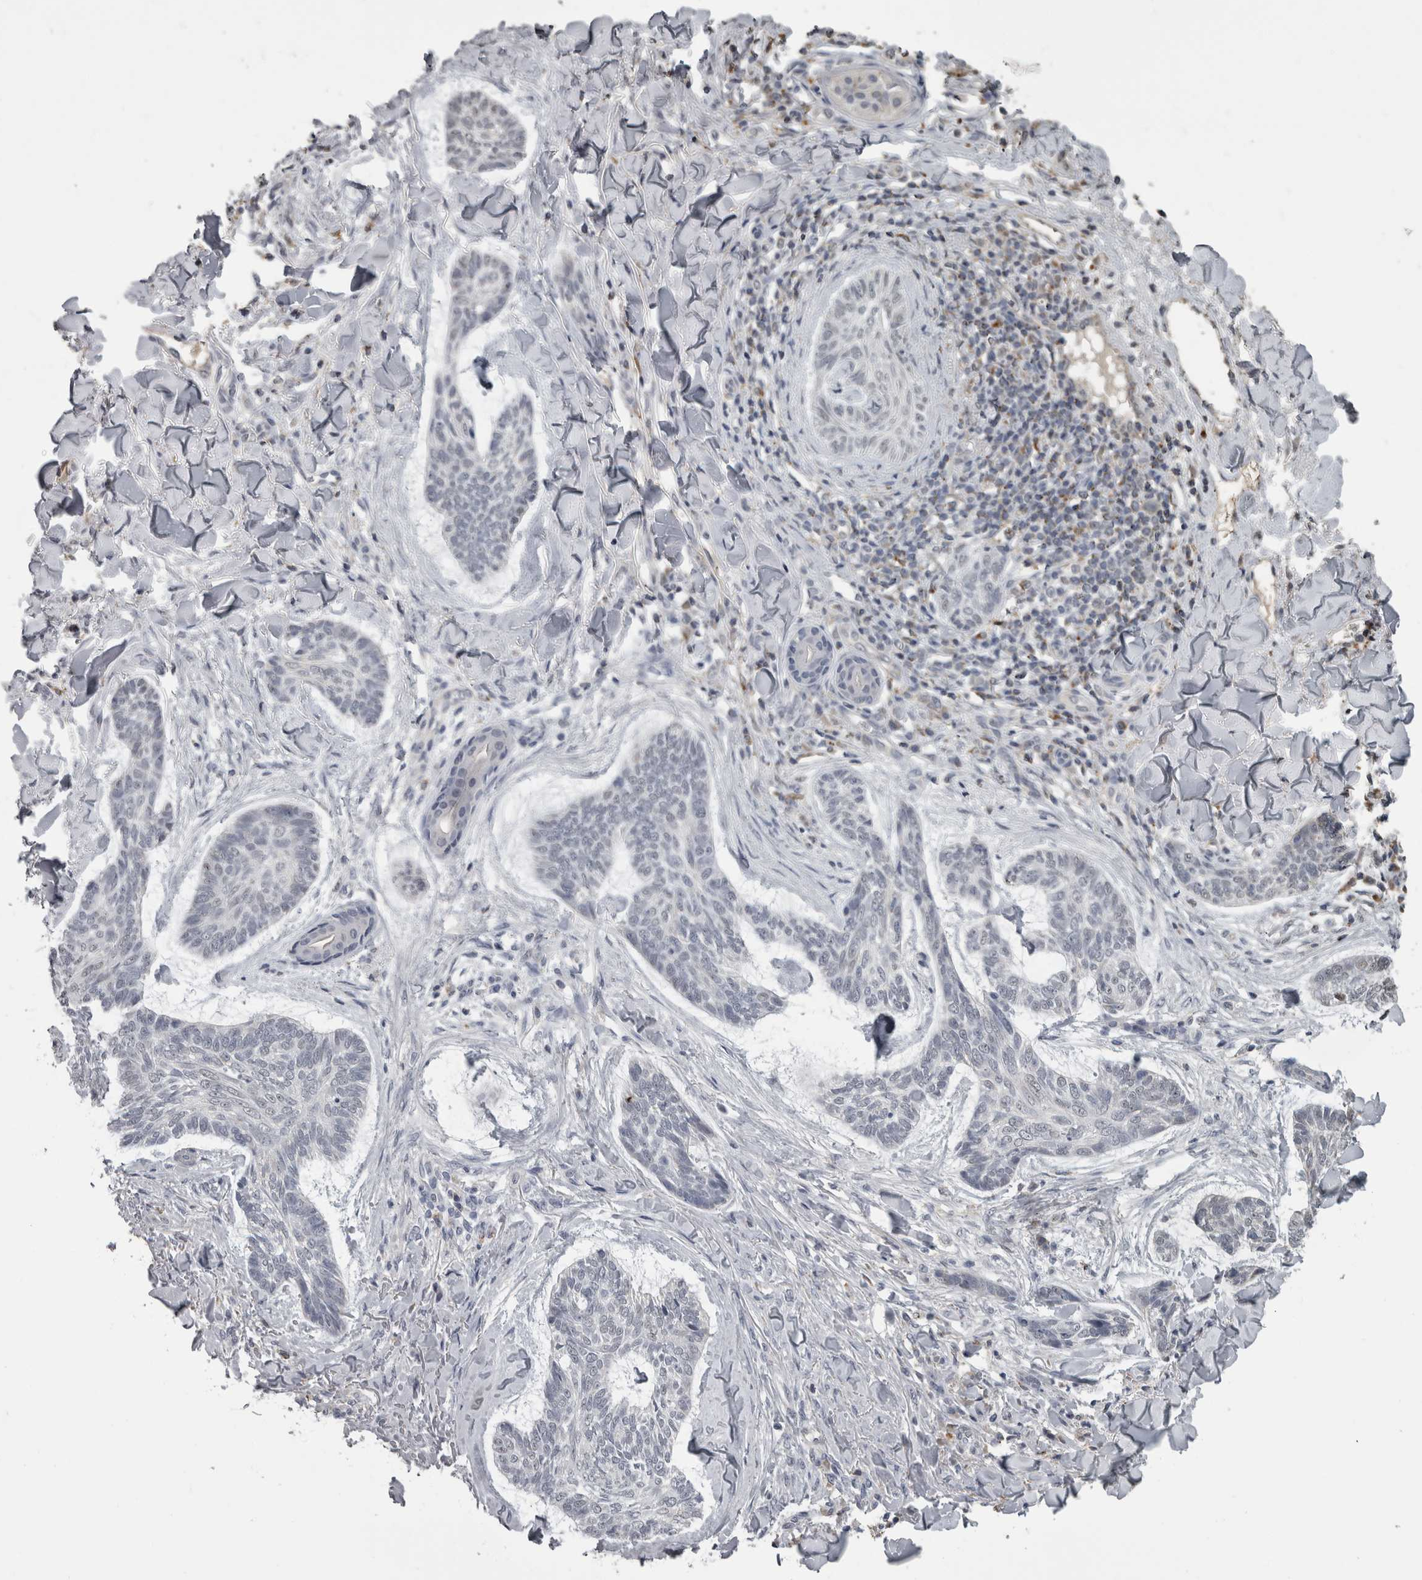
{"staining": {"intensity": "negative", "quantity": "none", "location": "none"}, "tissue": "skin cancer", "cell_type": "Tumor cells", "image_type": "cancer", "snomed": [{"axis": "morphology", "description": "Basal cell carcinoma"}, {"axis": "topography", "description": "Skin"}], "caption": "A histopathology image of human skin basal cell carcinoma is negative for staining in tumor cells.", "gene": "NAAA", "patient": {"sex": "male", "age": 43}}